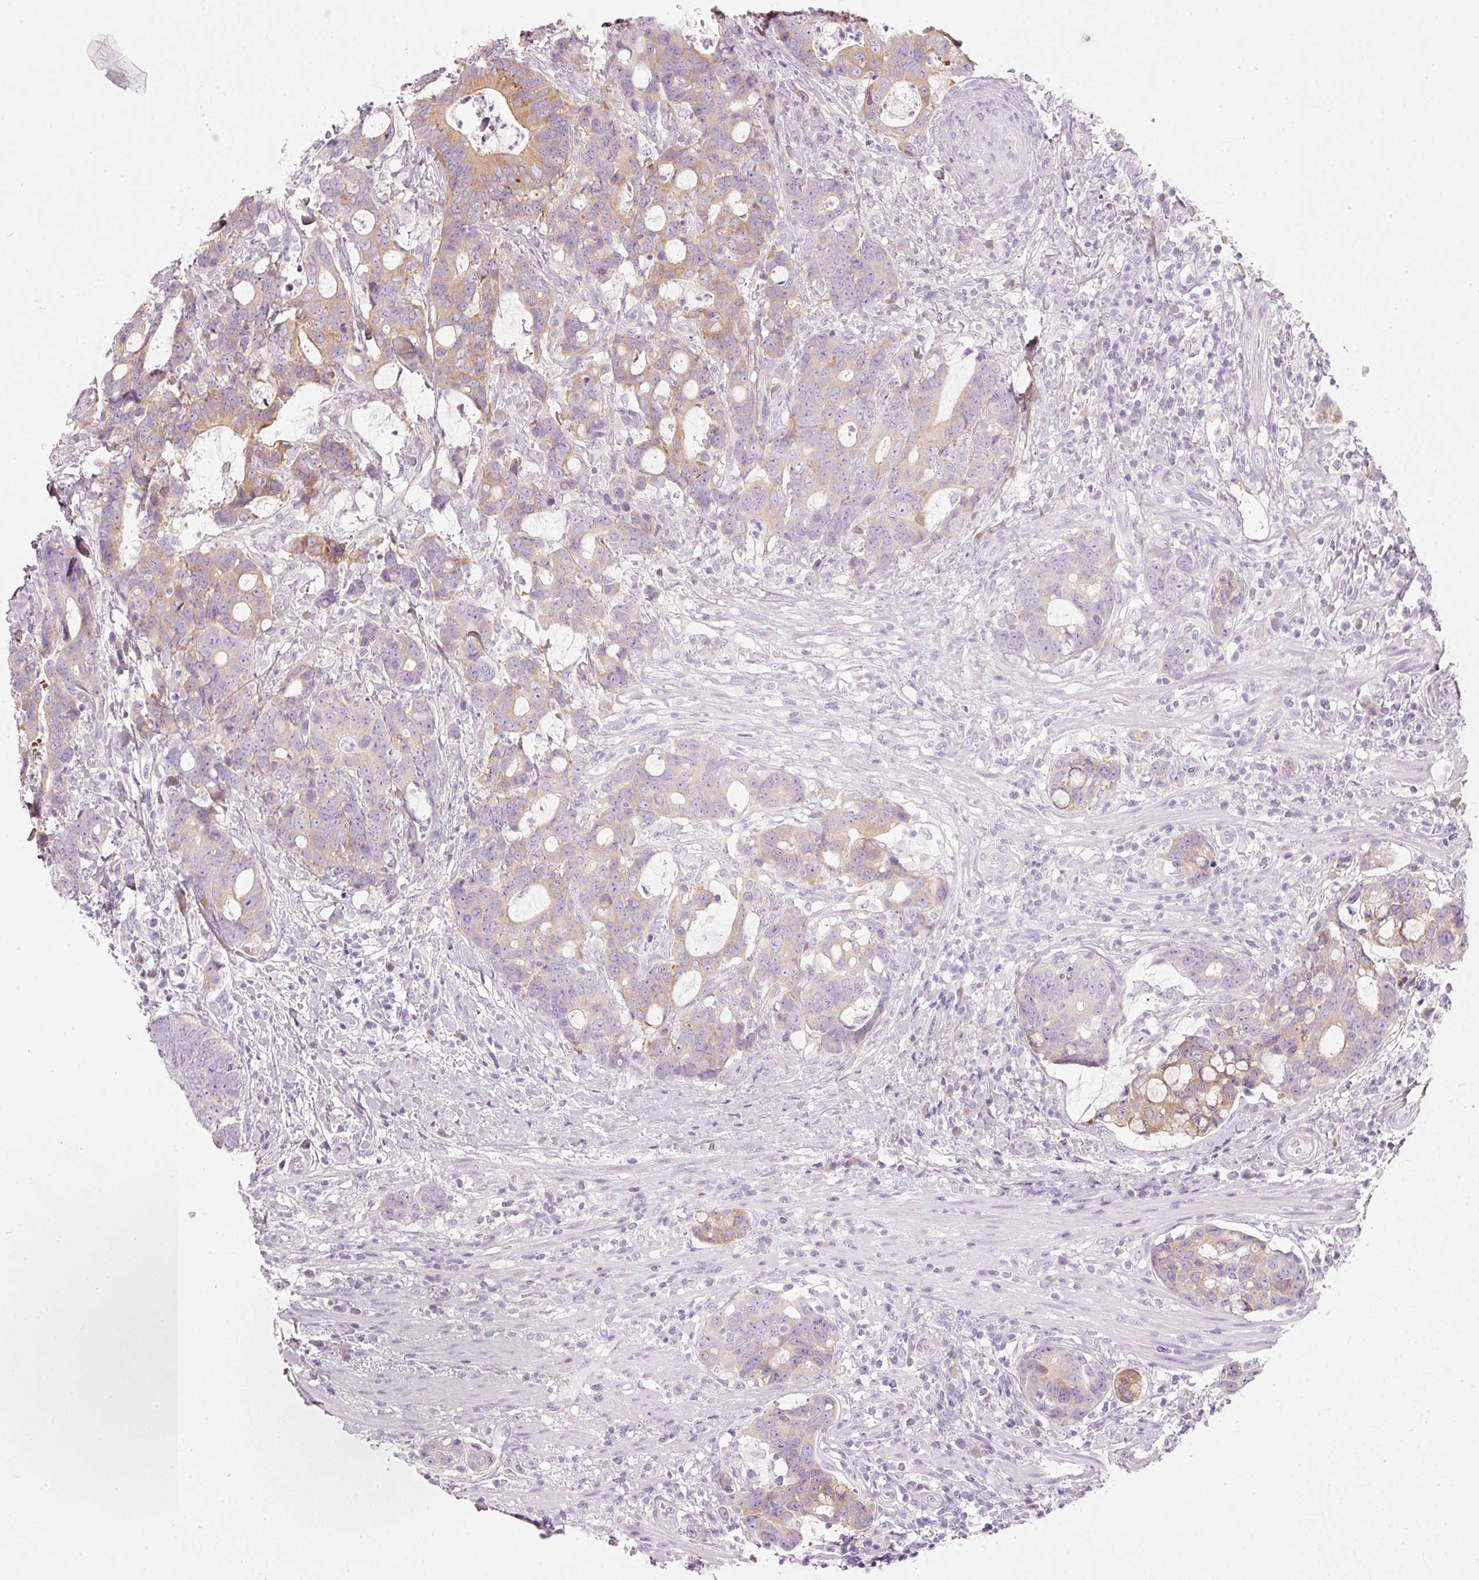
{"staining": {"intensity": "moderate", "quantity": "<25%", "location": "cytoplasmic/membranous"}, "tissue": "colorectal cancer", "cell_type": "Tumor cells", "image_type": "cancer", "snomed": [{"axis": "morphology", "description": "Adenocarcinoma, NOS"}, {"axis": "topography", "description": "Colon"}], "caption": "DAB (3,3'-diaminobenzidine) immunohistochemical staining of human colorectal adenocarcinoma displays moderate cytoplasmic/membranous protein staining in approximately <25% of tumor cells.", "gene": "PDXDC1", "patient": {"sex": "female", "age": 82}}